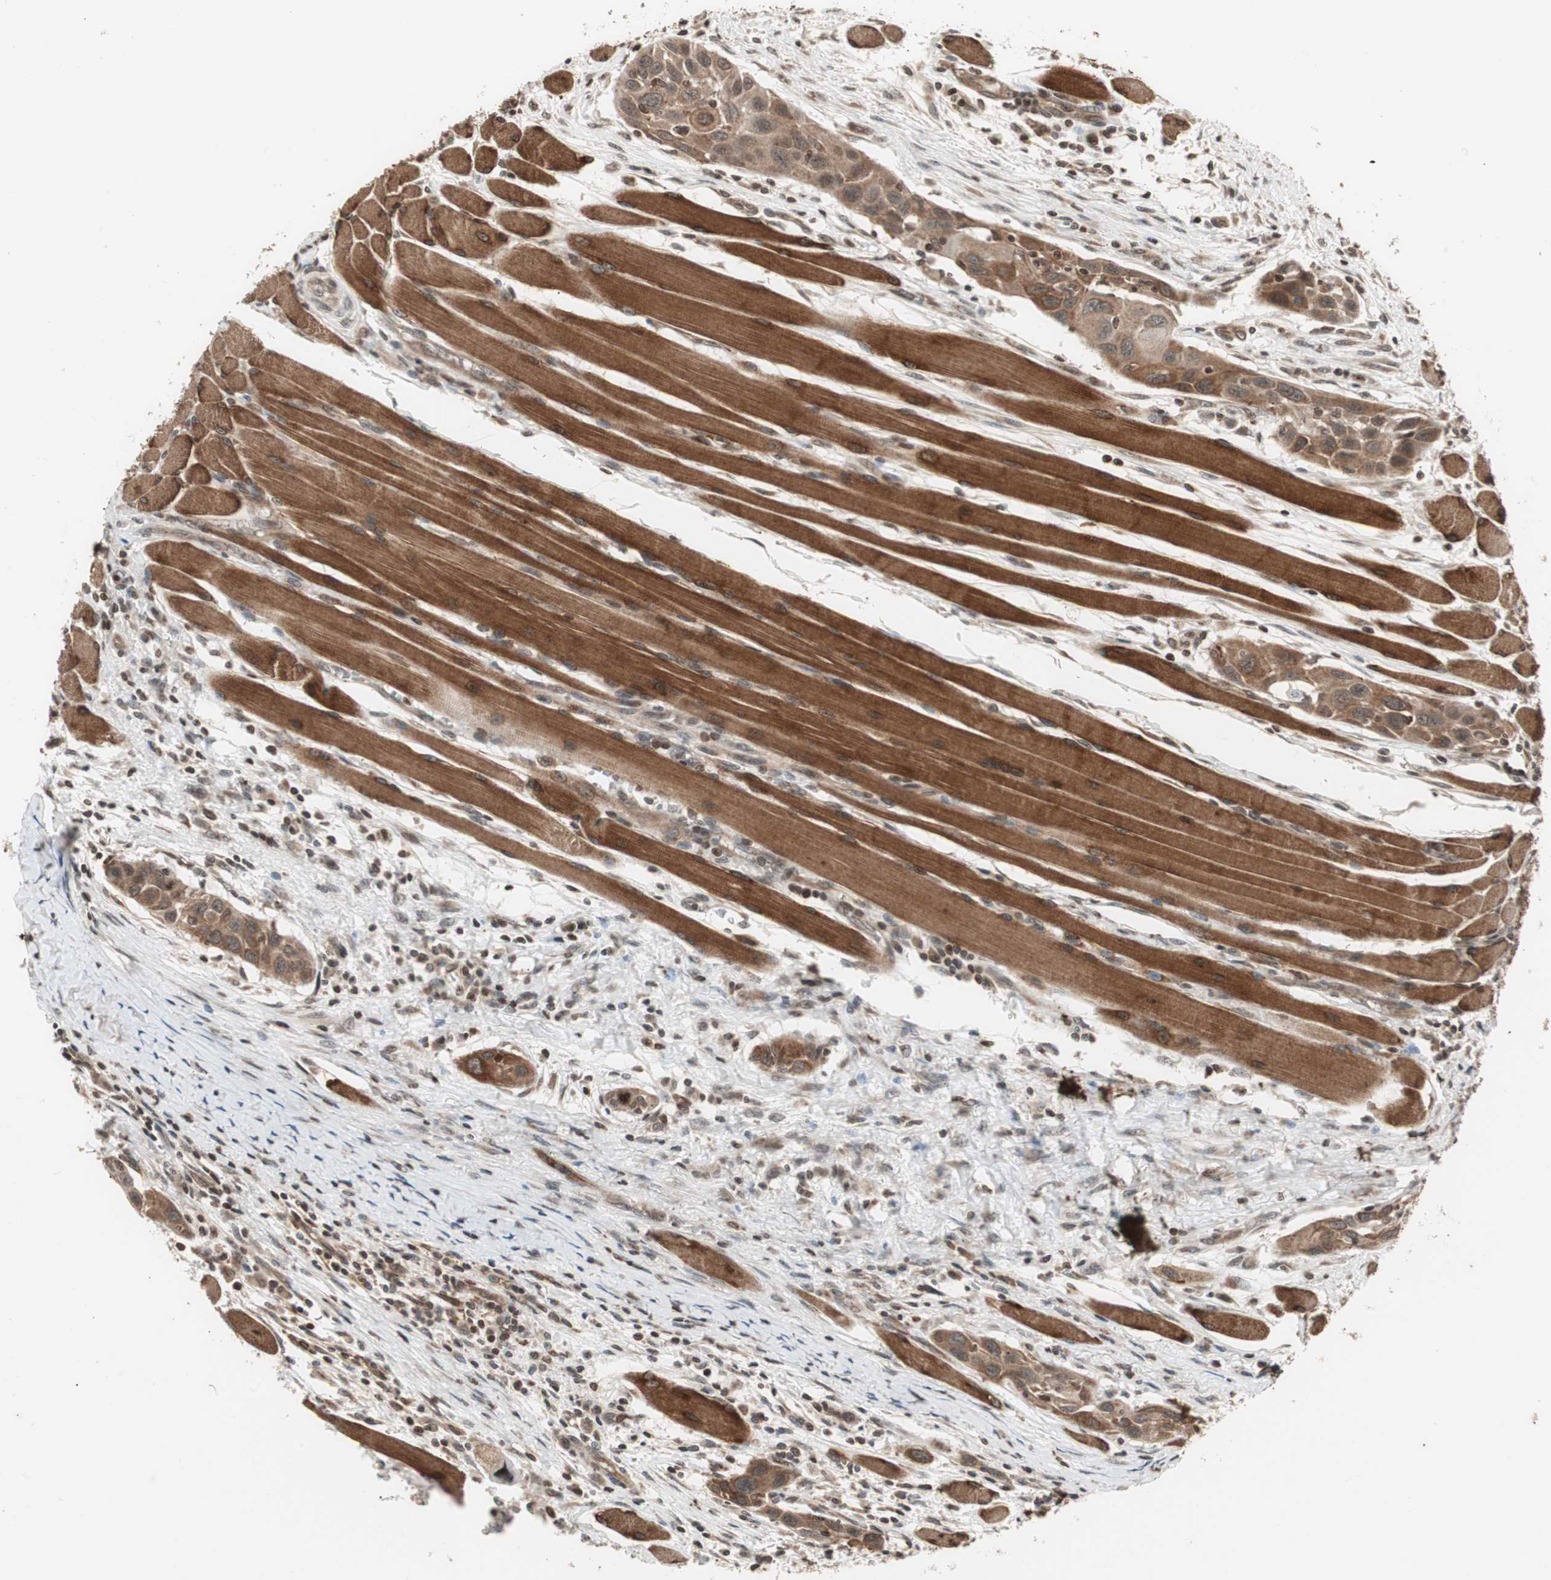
{"staining": {"intensity": "moderate", "quantity": ">75%", "location": "cytoplasmic/membranous"}, "tissue": "head and neck cancer", "cell_type": "Tumor cells", "image_type": "cancer", "snomed": [{"axis": "morphology", "description": "Squamous cell carcinoma, NOS"}, {"axis": "topography", "description": "Oral tissue"}, {"axis": "topography", "description": "Head-Neck"}], "caption": "A histopathology image showing moderate cytoplasmic/membranous staining in about >75% of tumor cells in head and neck squamous cell carcinoma, as visualized by brown immunohistochemical staining.", "gene": "ZFC3H1", "patient": {"sex": "female", "age": 50}}